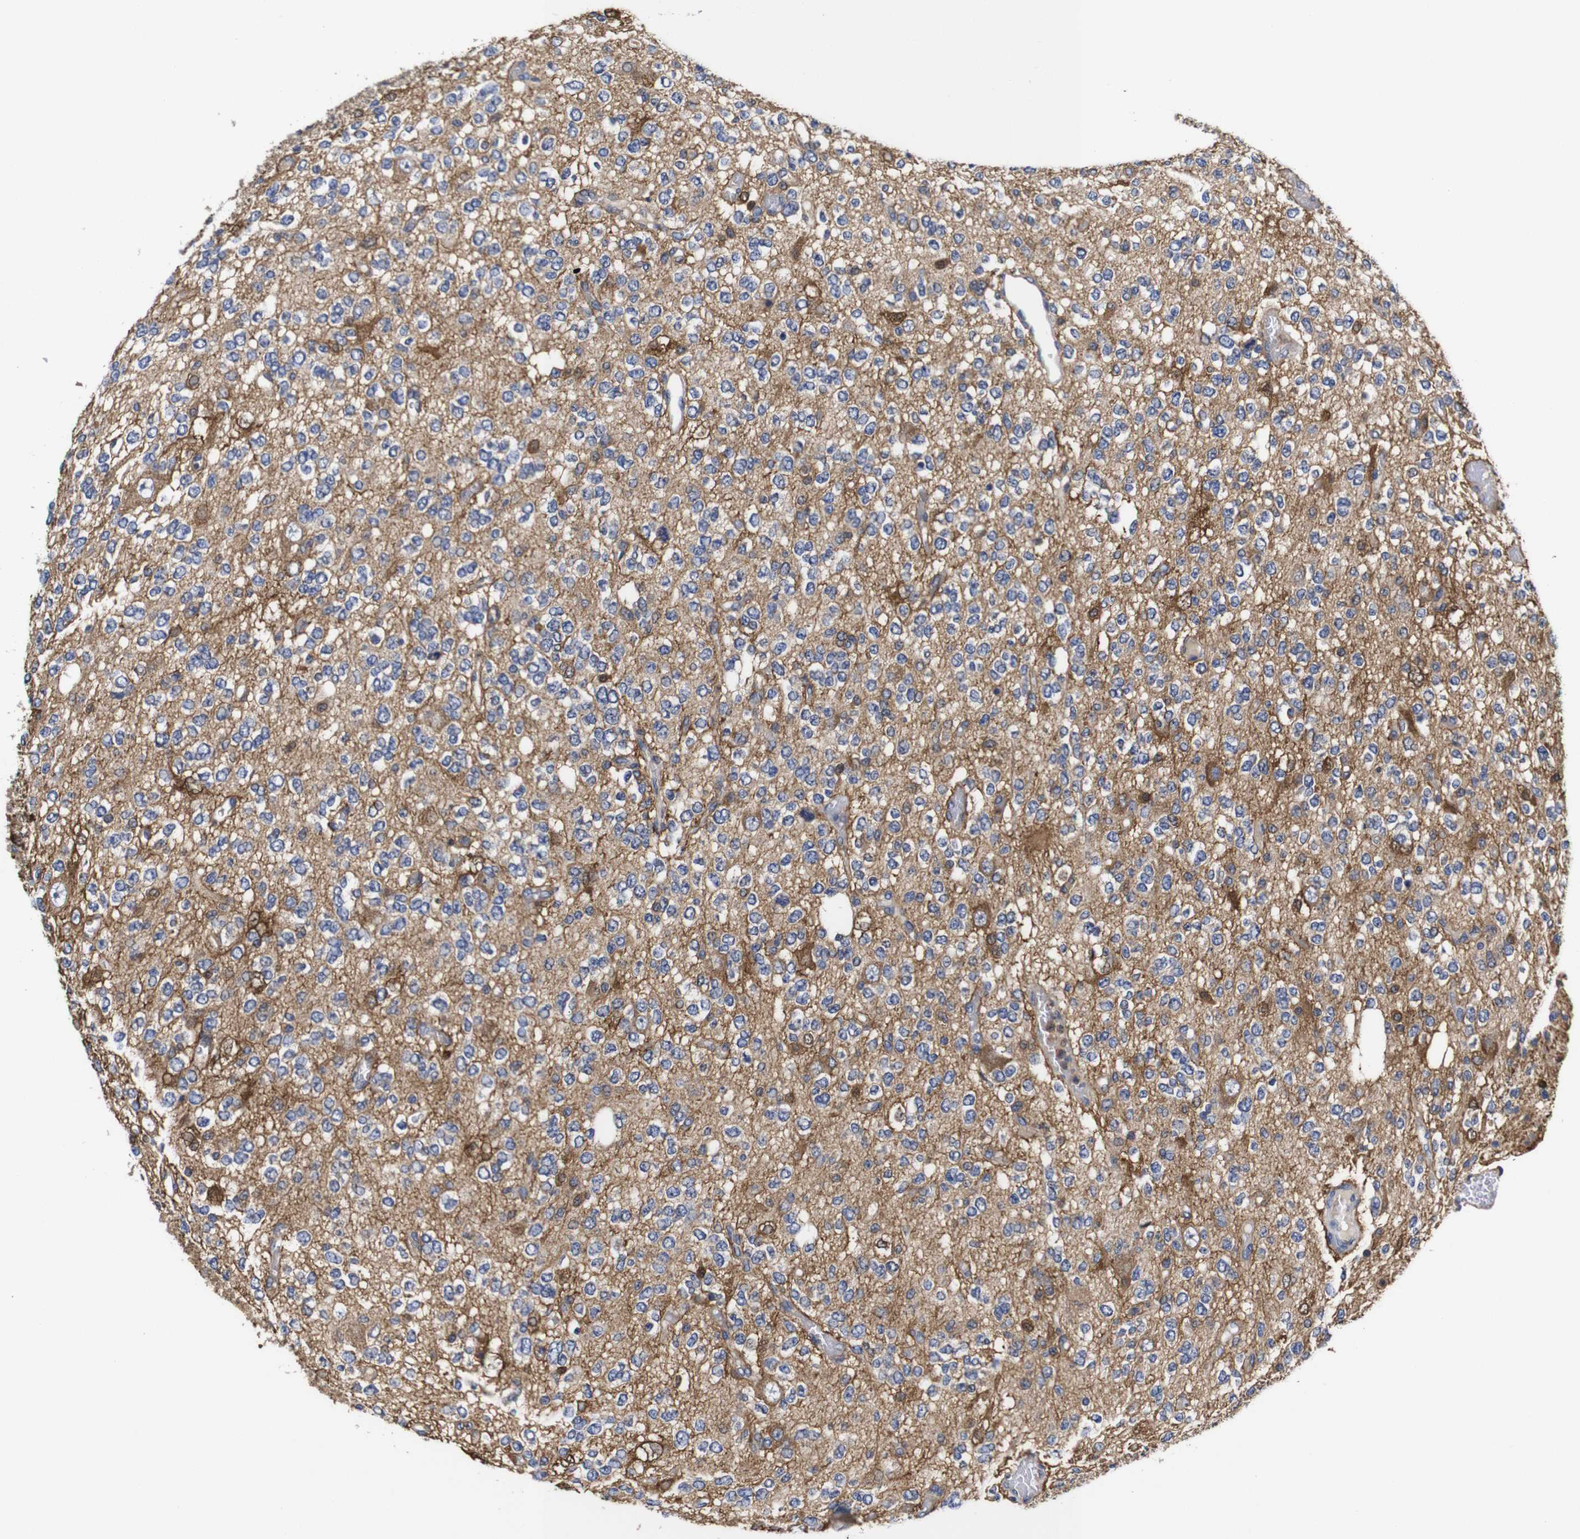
{"staining": {"intensity": "moderate", "quantity": "<25%", "location": "cytoplasmic/membranous"}, "tissue": "glioma", "cell_type": "Tumor cells", "image_type": "cancer", "snomed": [{"axis": "morphology", "description": "Glioma, malignant, Low grade"}, {"axis": "topography", "description": "Brain"}], "caption": "This image reveals glioma stained with immunohistochemistry to label a protein in brown. The cytoplasmic/membranous of tumor cells show moderate positivity for the protein. Nuclei are counter-stained blue.", "gene": "LRRCC1", "patient": {"sex": "male", "age": 38}}